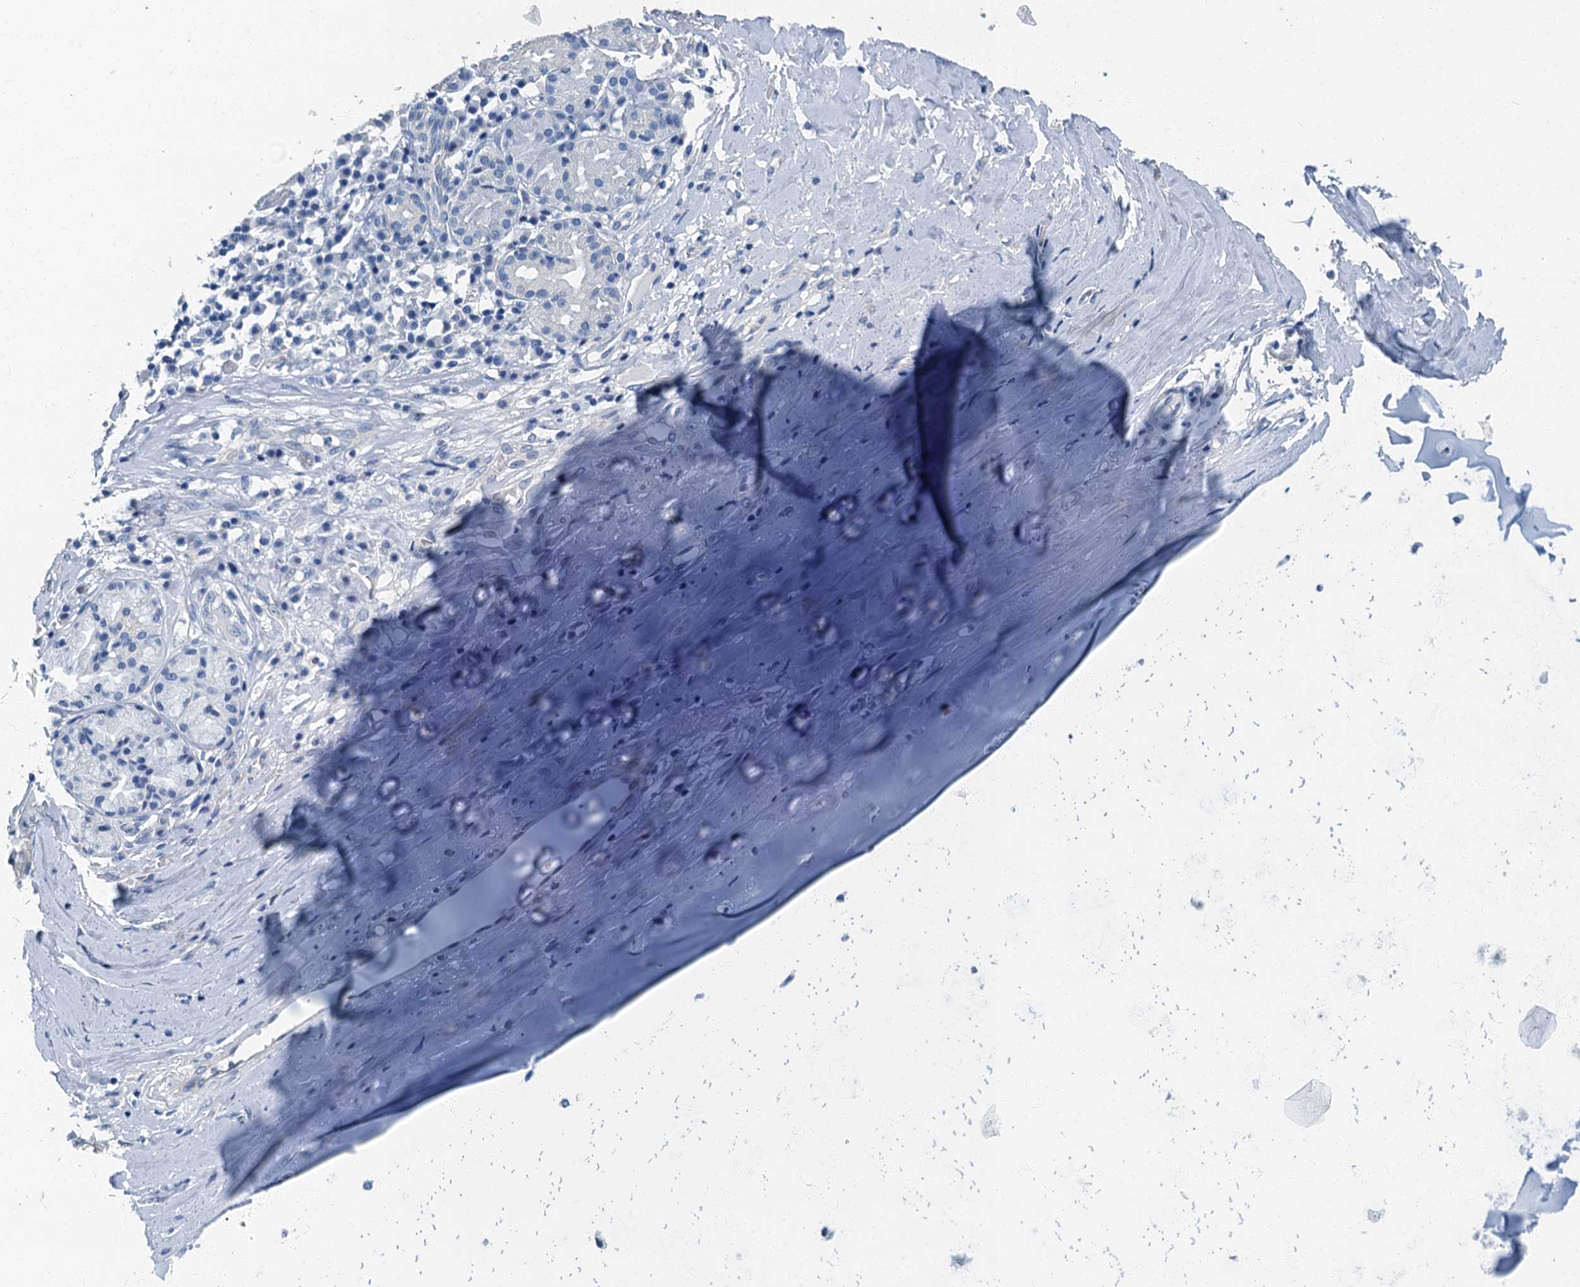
{"staining": {"intensity": "negative", "quantity": "none", "location": "none"}, "tissue": "soft tissue", "cell_type": "Chondrocytes", "image_type": "normal", "snomed": [{"axis": "morphology", "description": "Normal tissue, NOS"}, {"axis": "morphology", "description": "Basal cell carcinoma"}, {"axis": "topography", "description": "Cartilage tissue"}, {"axis": "topography", "description": "Nasopharynx"}, {"axis": "topography", "description": "Oral tissue"}], "caption": "Immunohistochemistry (IHC) histopathology image of unremarkable human soft tissue stained for a protein (brown), which displays no staining in chondrocytes.", "gene": "GADL1", "patient": {"sex": "female", "age": 77}}